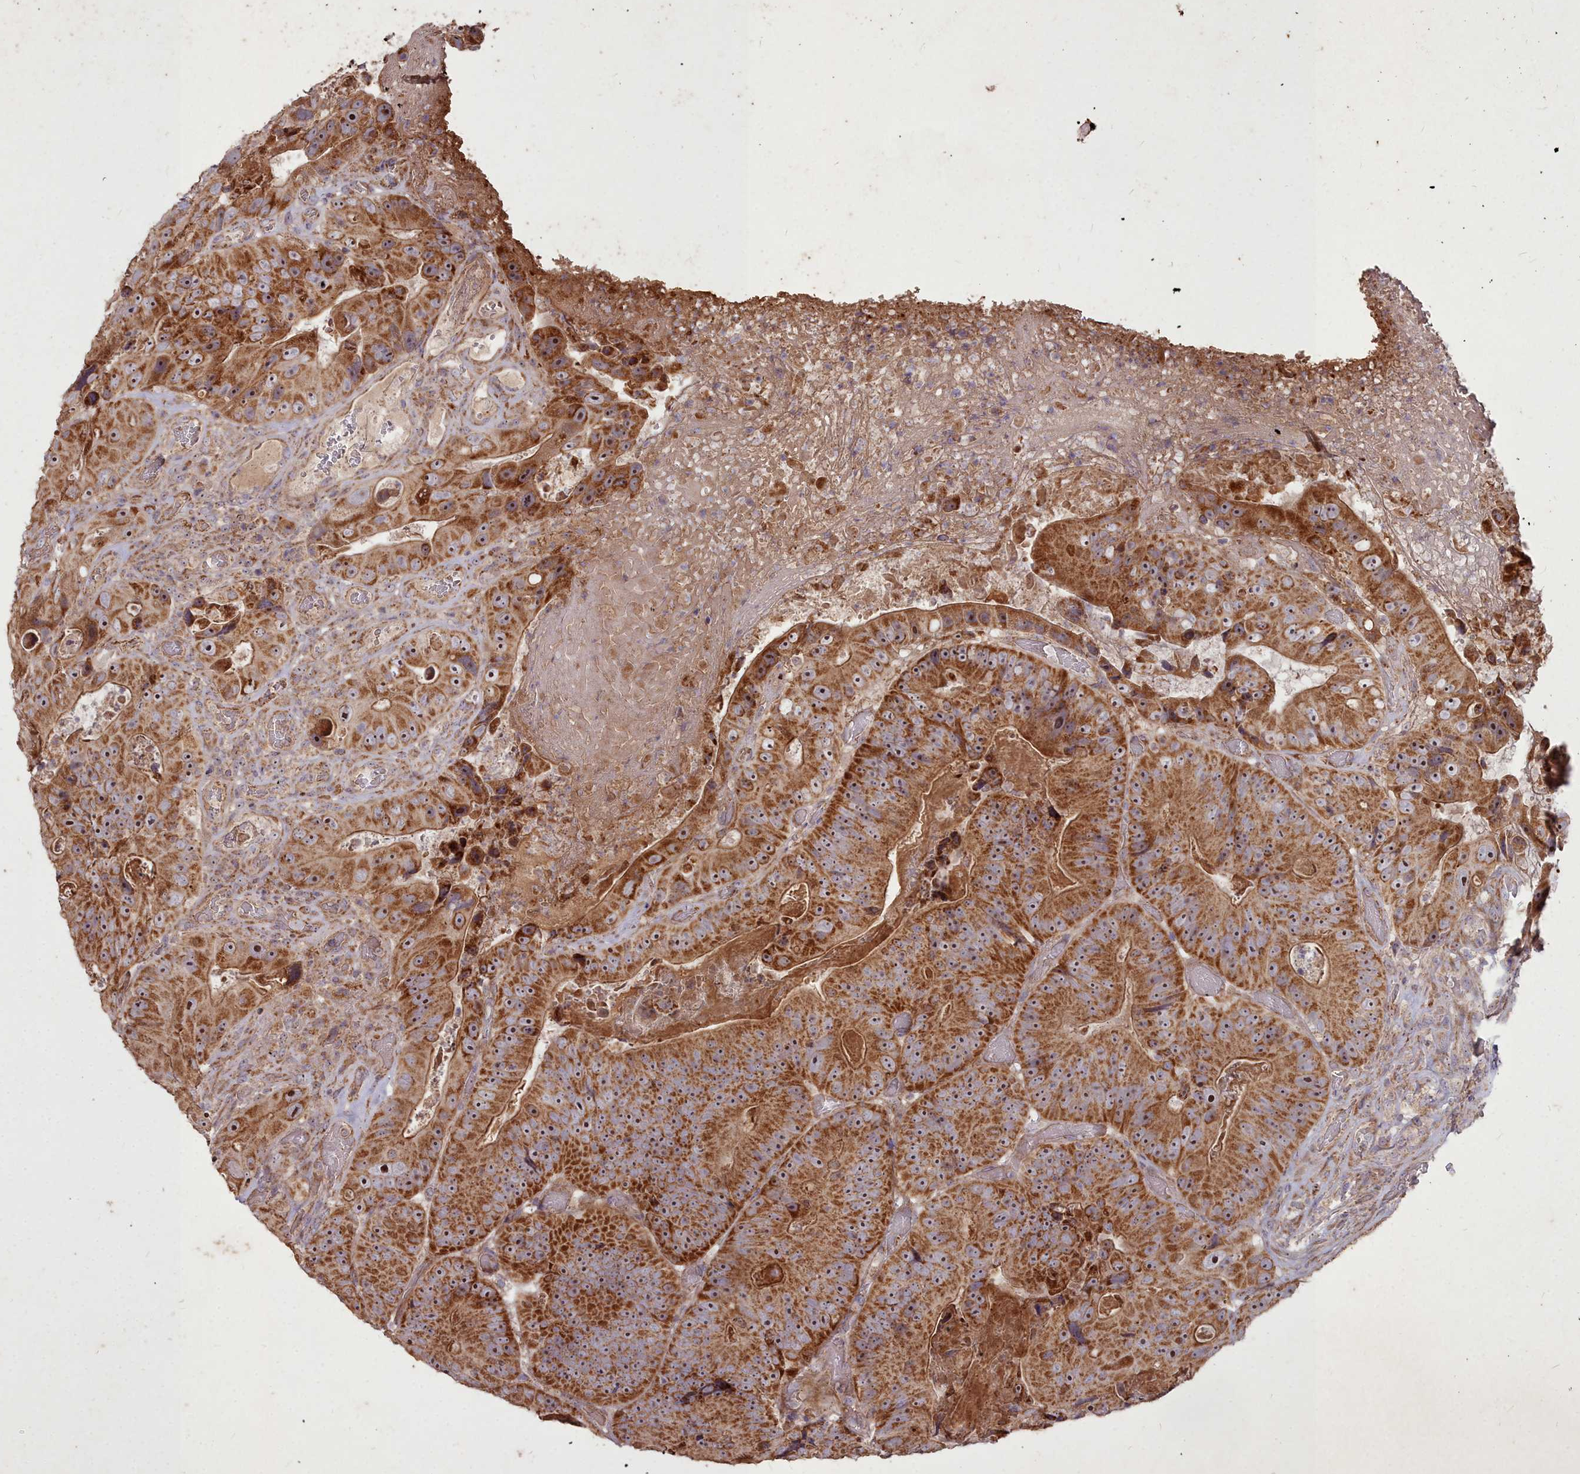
{"staining": {"intensity": "strong", "quantity": ">75%", "location": "cytoplasmic/membranous,nuclear"}, "tissue": "colorectal cancer", "cell_type": "Tumor cells", "image_type": "cancer", "snomed": [{"axis": "morphology", "description": "Adenocarcinoma, NOS"}, {"axis": "topography", "description": "Colon"}], "caption": "Immunohistochemical staining of colorectal cancer displays high levels of strong cytoplasmic/membranous and nuclear protein positivity in about >75% of tumor cells. (IHC, brightfield microscopy, high magnification).", "gene": "COX11", "patient": {"sex": "female", "age": 86}}